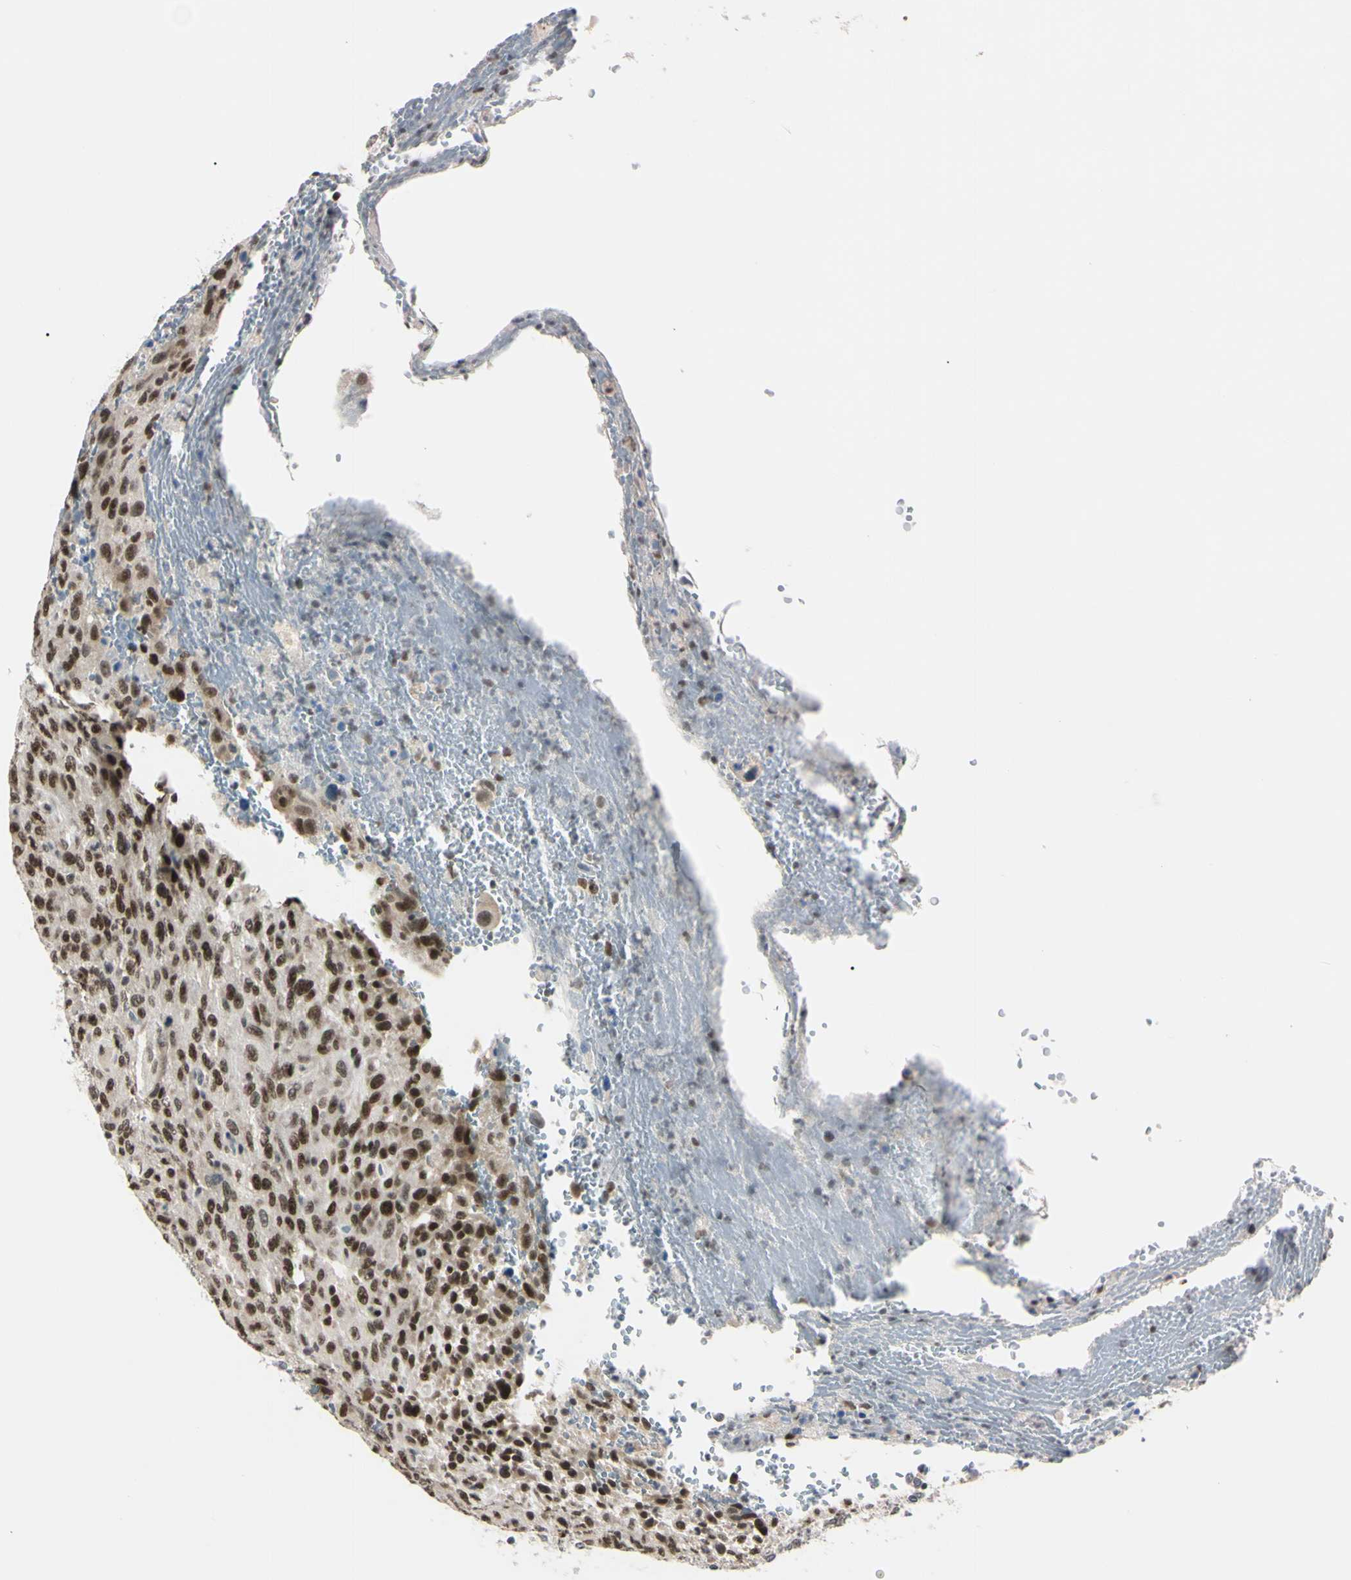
{"staining": {"intensity": "moderate", "quantity": "<25%", "location": "nuclear"}, "tissue": "urothelial cancer", "cell_type": "Tumor cells", "image_type": "cancer", "snomed": [{"axis": "morphology", "description": "Urothelial carcinoma, High grade"}, {"axis": "topography", "description": "Urinary bladder"}], "caption": "This is a photomicrograph of immunohistochemistry staining of high-grade urothelial carcinoma, which shows moderate expression in the nuclear of tumor cells.", "gene": "C1orf174", "patient": {"sex": "male", "age": 66}}